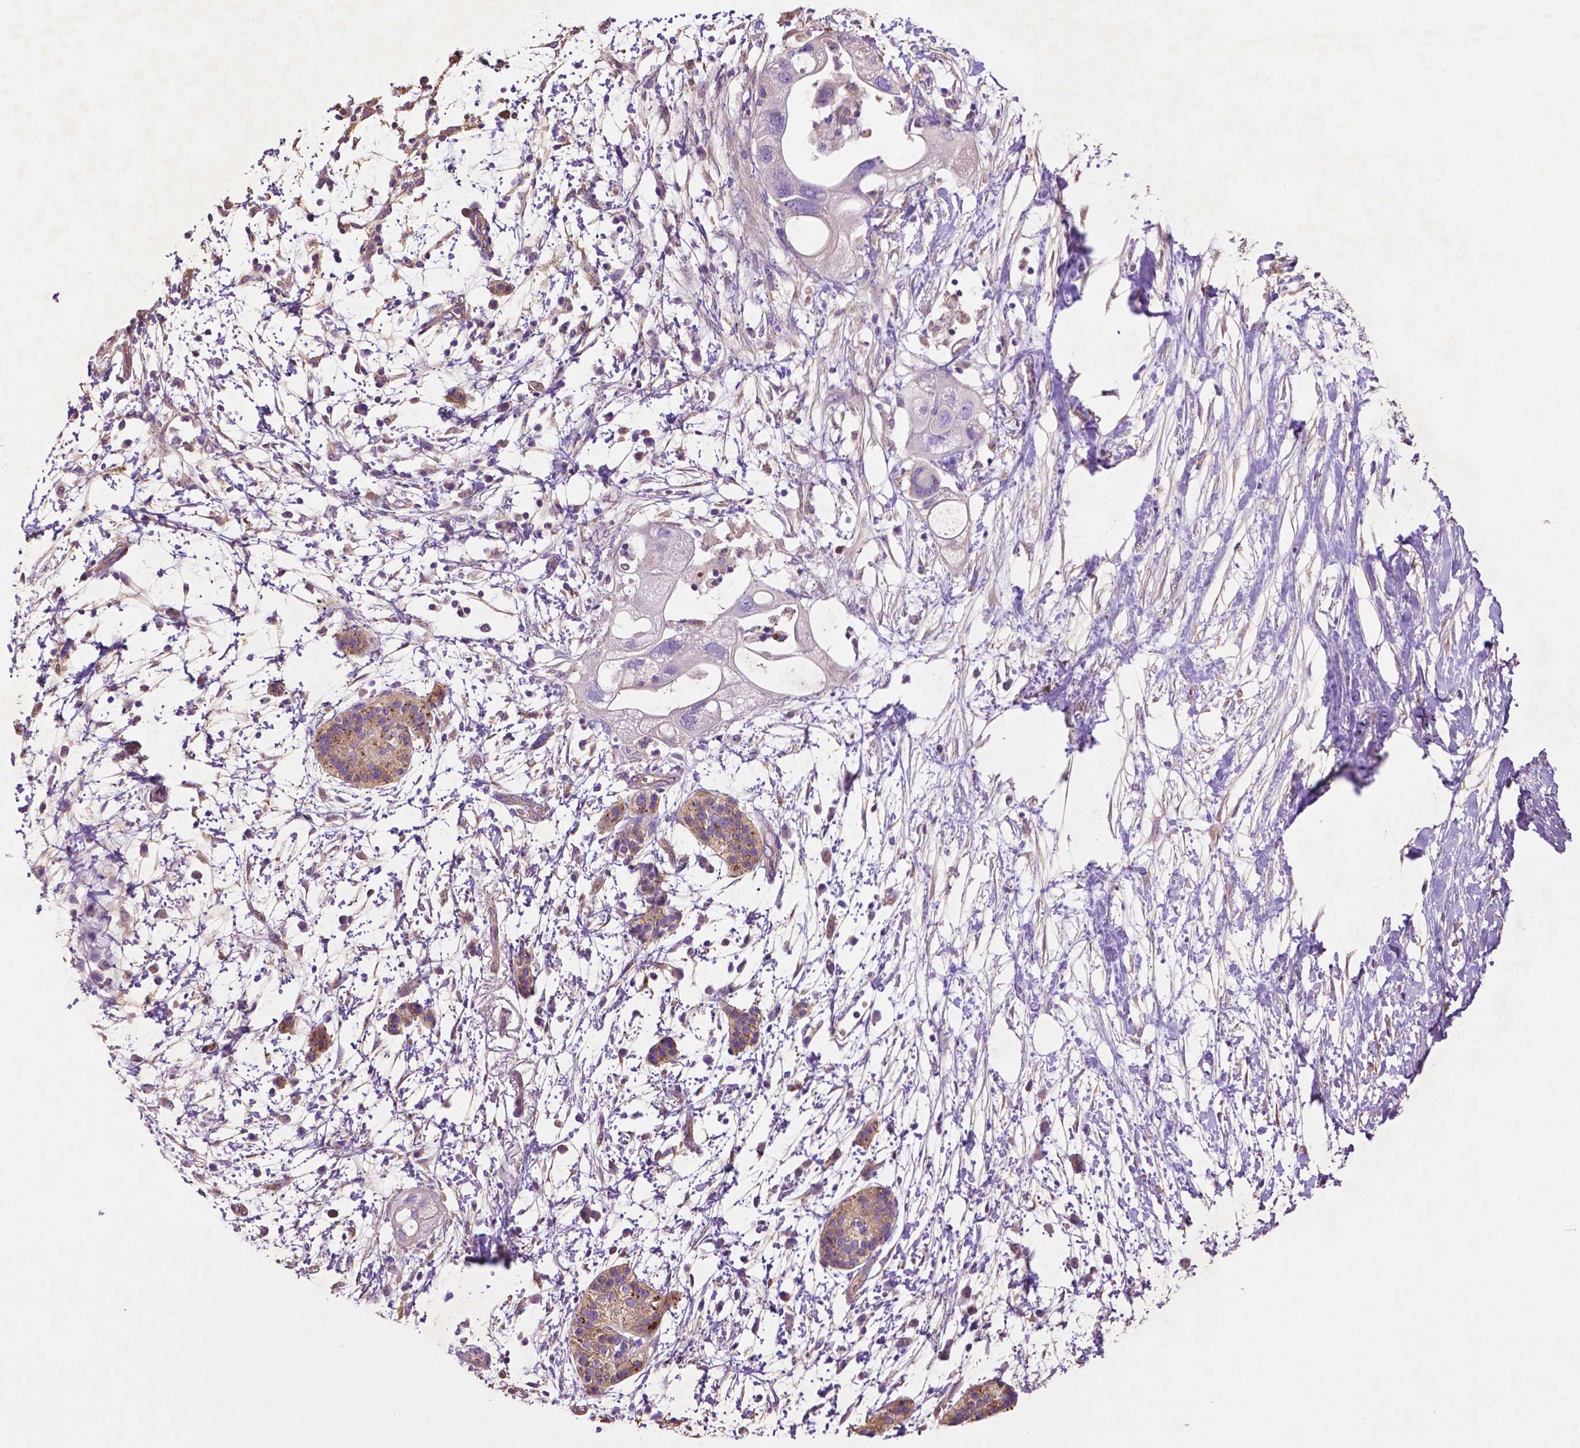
{"staining": {"intensity": "negative", "quantity": "none", "location": "none"}, "tissue": "pancreatic cancer", "cell_type": "Tumor cells", "image_type": "cancer", "snomed": [{"axis": "morphology", "description": "Adenocarcinoma, NOS"}, {"axis": "topography", "description": "Pancreas"}], "caption": "Tumor cells are negative for protein expression in human adenocarcinoma (pancreatic).", "gene": "GDPD5", "patient": {"sex": "female", "age": 72}}